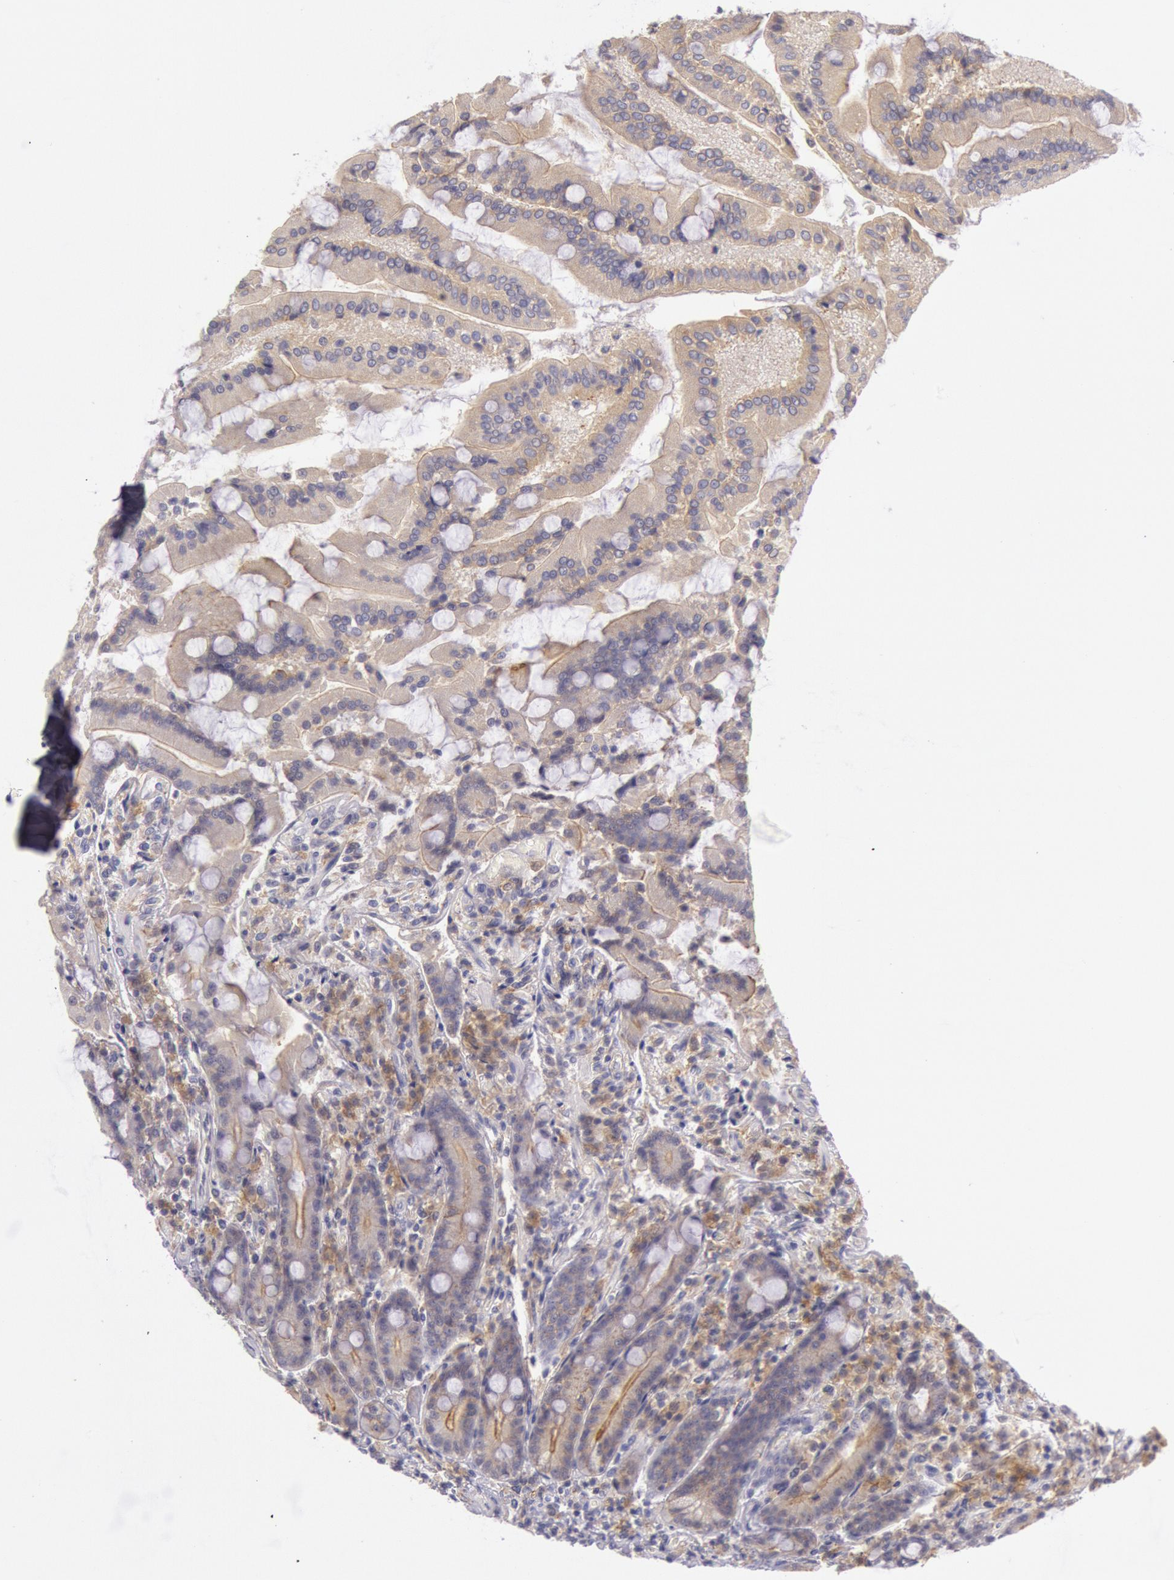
{"staining": {"intensity": "weak", "quantity": ">75%", "location": "cytoplasmic/membranous"}, "tissue": "duodenum", "cell_type": "Glandular cells", "image_type": "normal", "snomed": [{"axis": "morphology", "description": "Normal tissue, NOS"}, {"axis": "topography", "description": "Duodenum"}], "caption": "A micrograph showing weak cytoplasmic/membranous positivity in about >75% of glandular cells in normal duodenum, as visualized by brown immunohistochemical staining.", "gene": "MYO5A", "patient": {"sex": "female", "age": 64}}